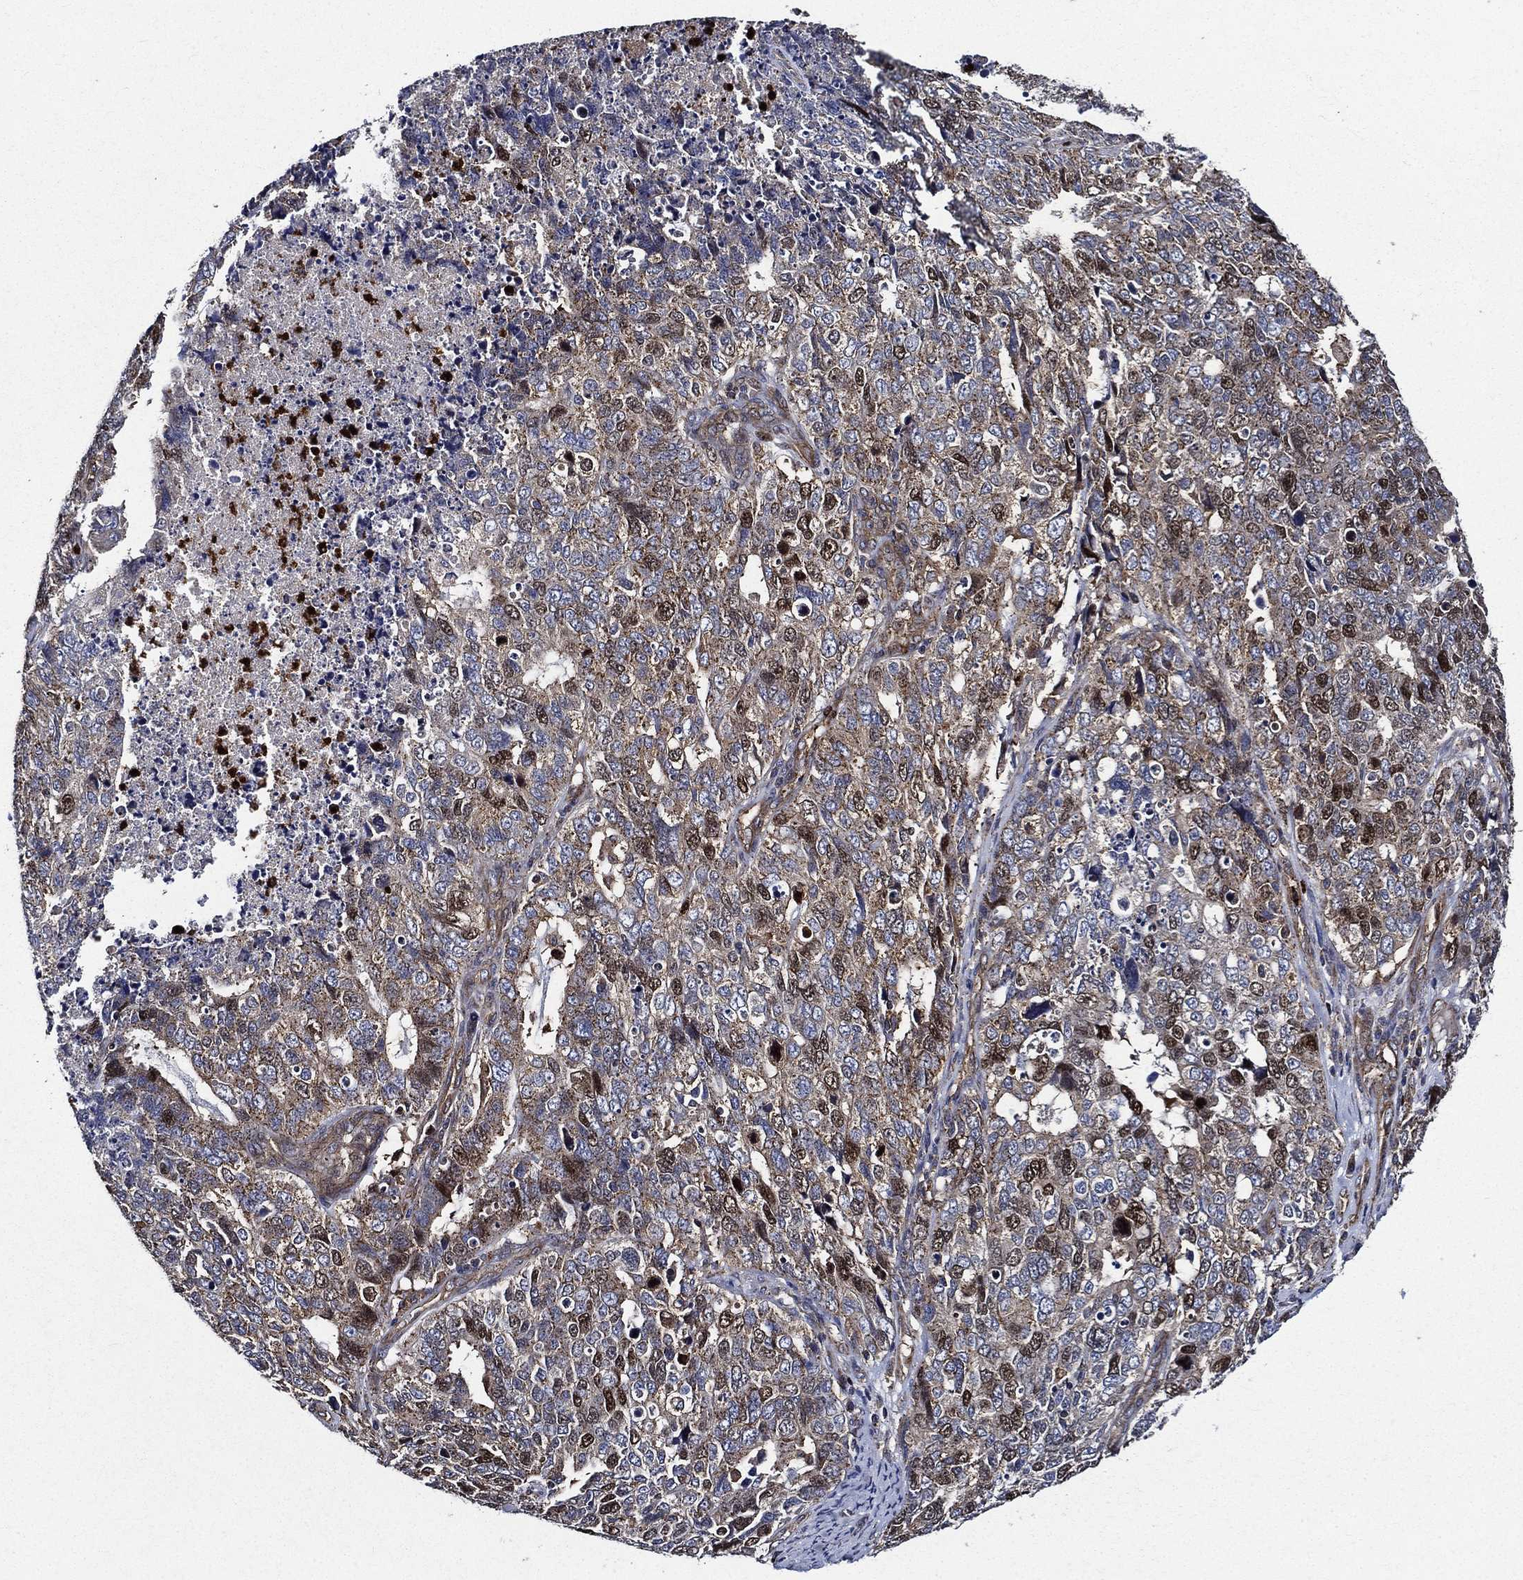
{"staining": {"intensity": "moderate", "quantity": "<25%", "location": "nuclear"}, "tissue": "cervical cancer", "cell_type": "Tumor cells", "image_type": "cancer", "snomed": [{"axis": "morphology", "description": "Squamous cell carcinoma, NOS"}, {"axis": "topography", "description": "Cervix"}], "caption": "Moderate nuclear protein staining is appreciated in about <25% of tumor cells in cervical squamous cell carcinoma.", "gene": "KIF20B", "patient": {"sex": "female", "age": 63}}